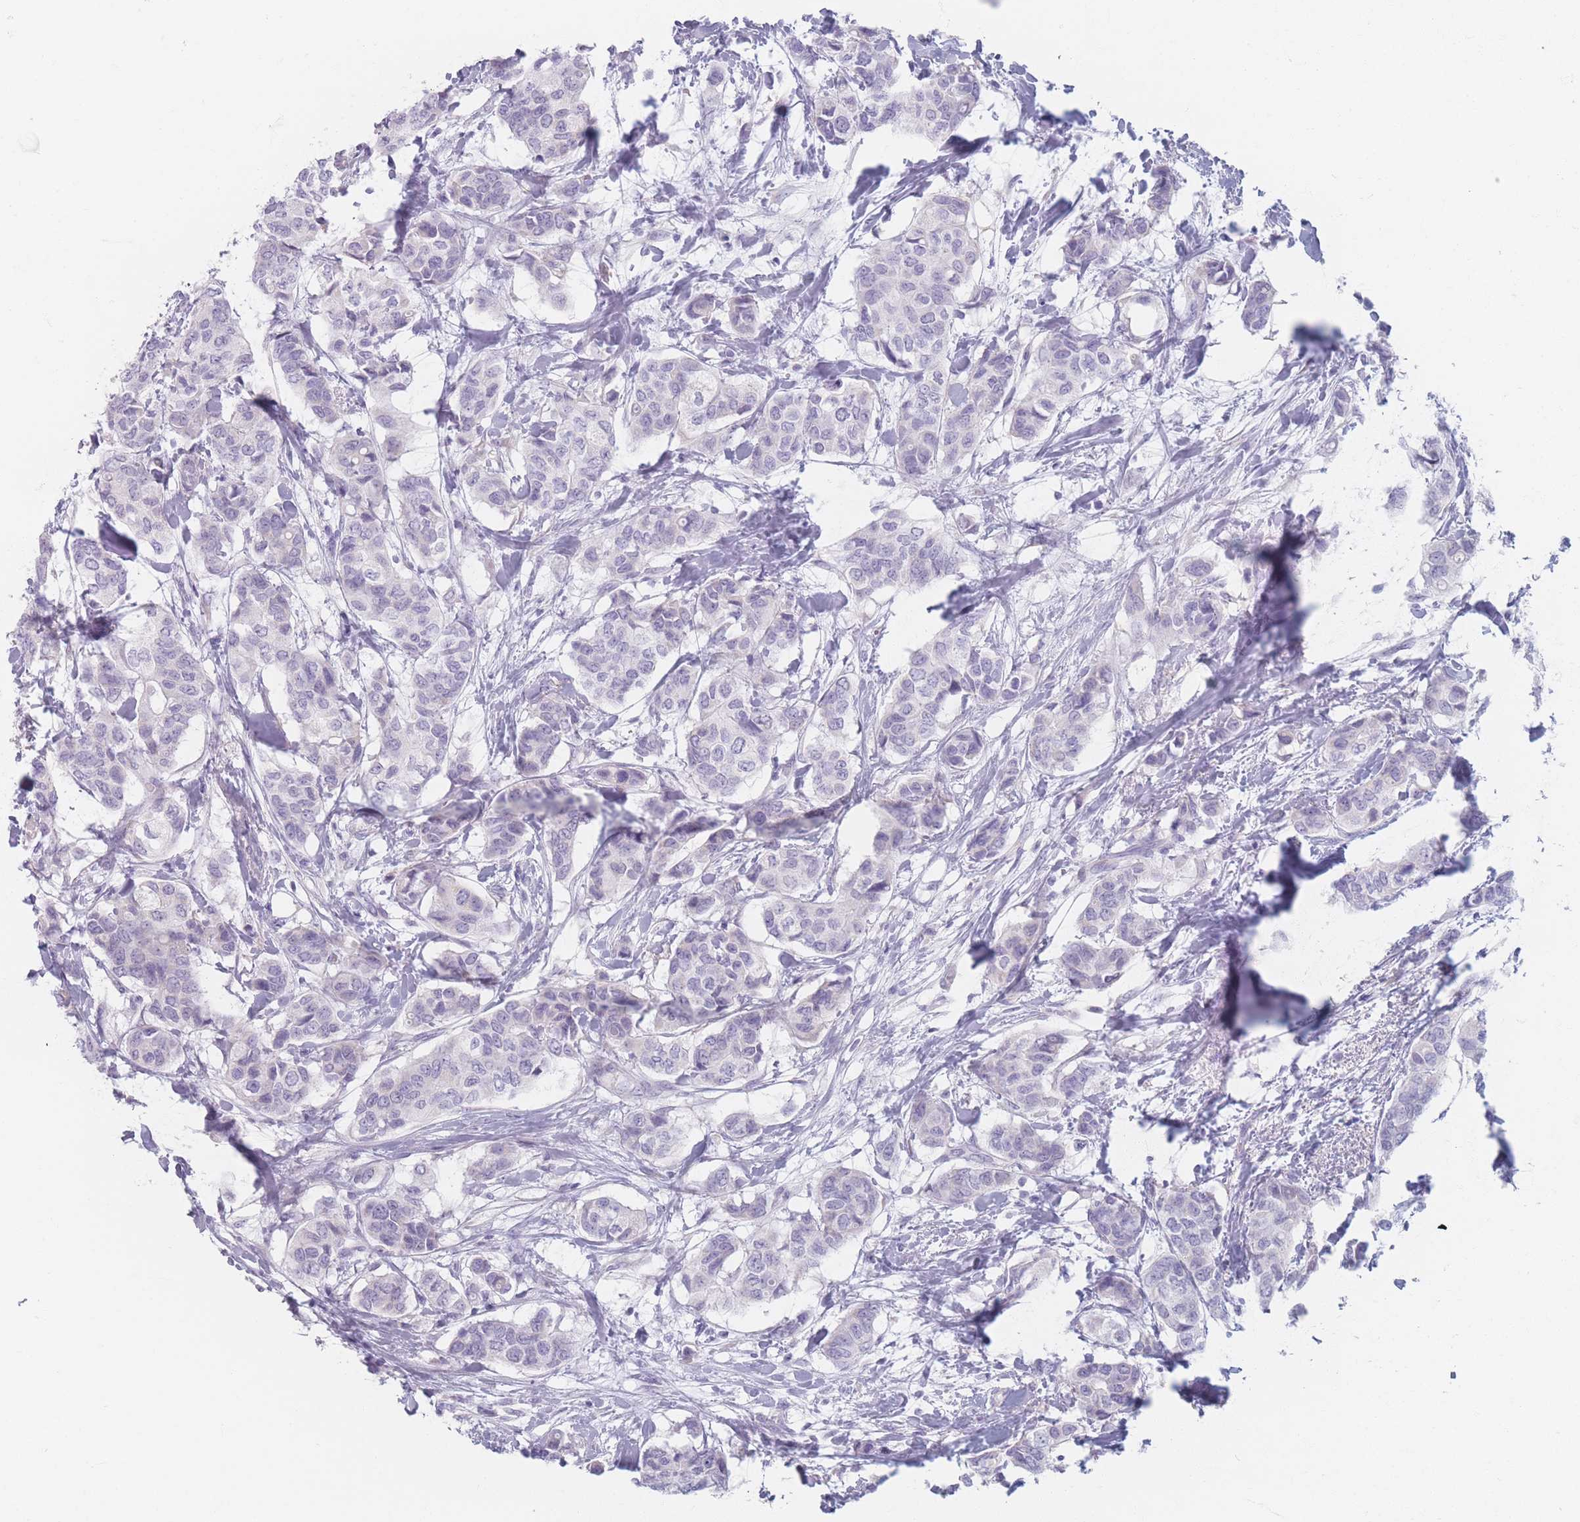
{"staining": {"intensity": "negative", "quantity": "none", "location": "none"}, "tissue": "breast cancer", "cell_type": "Tumor cells", "image_type": "cancer", "snomed": [{"axis": "morphology", "description": "Lobular carcinoma"}, {"axis": "topography", "description": "Breast"}], "caption": "The micrograph displays no staining of tumor cells in breast lobular carcinoma.", "gene": "PIGM", "patient": {"sex": "female", "age": 51}}